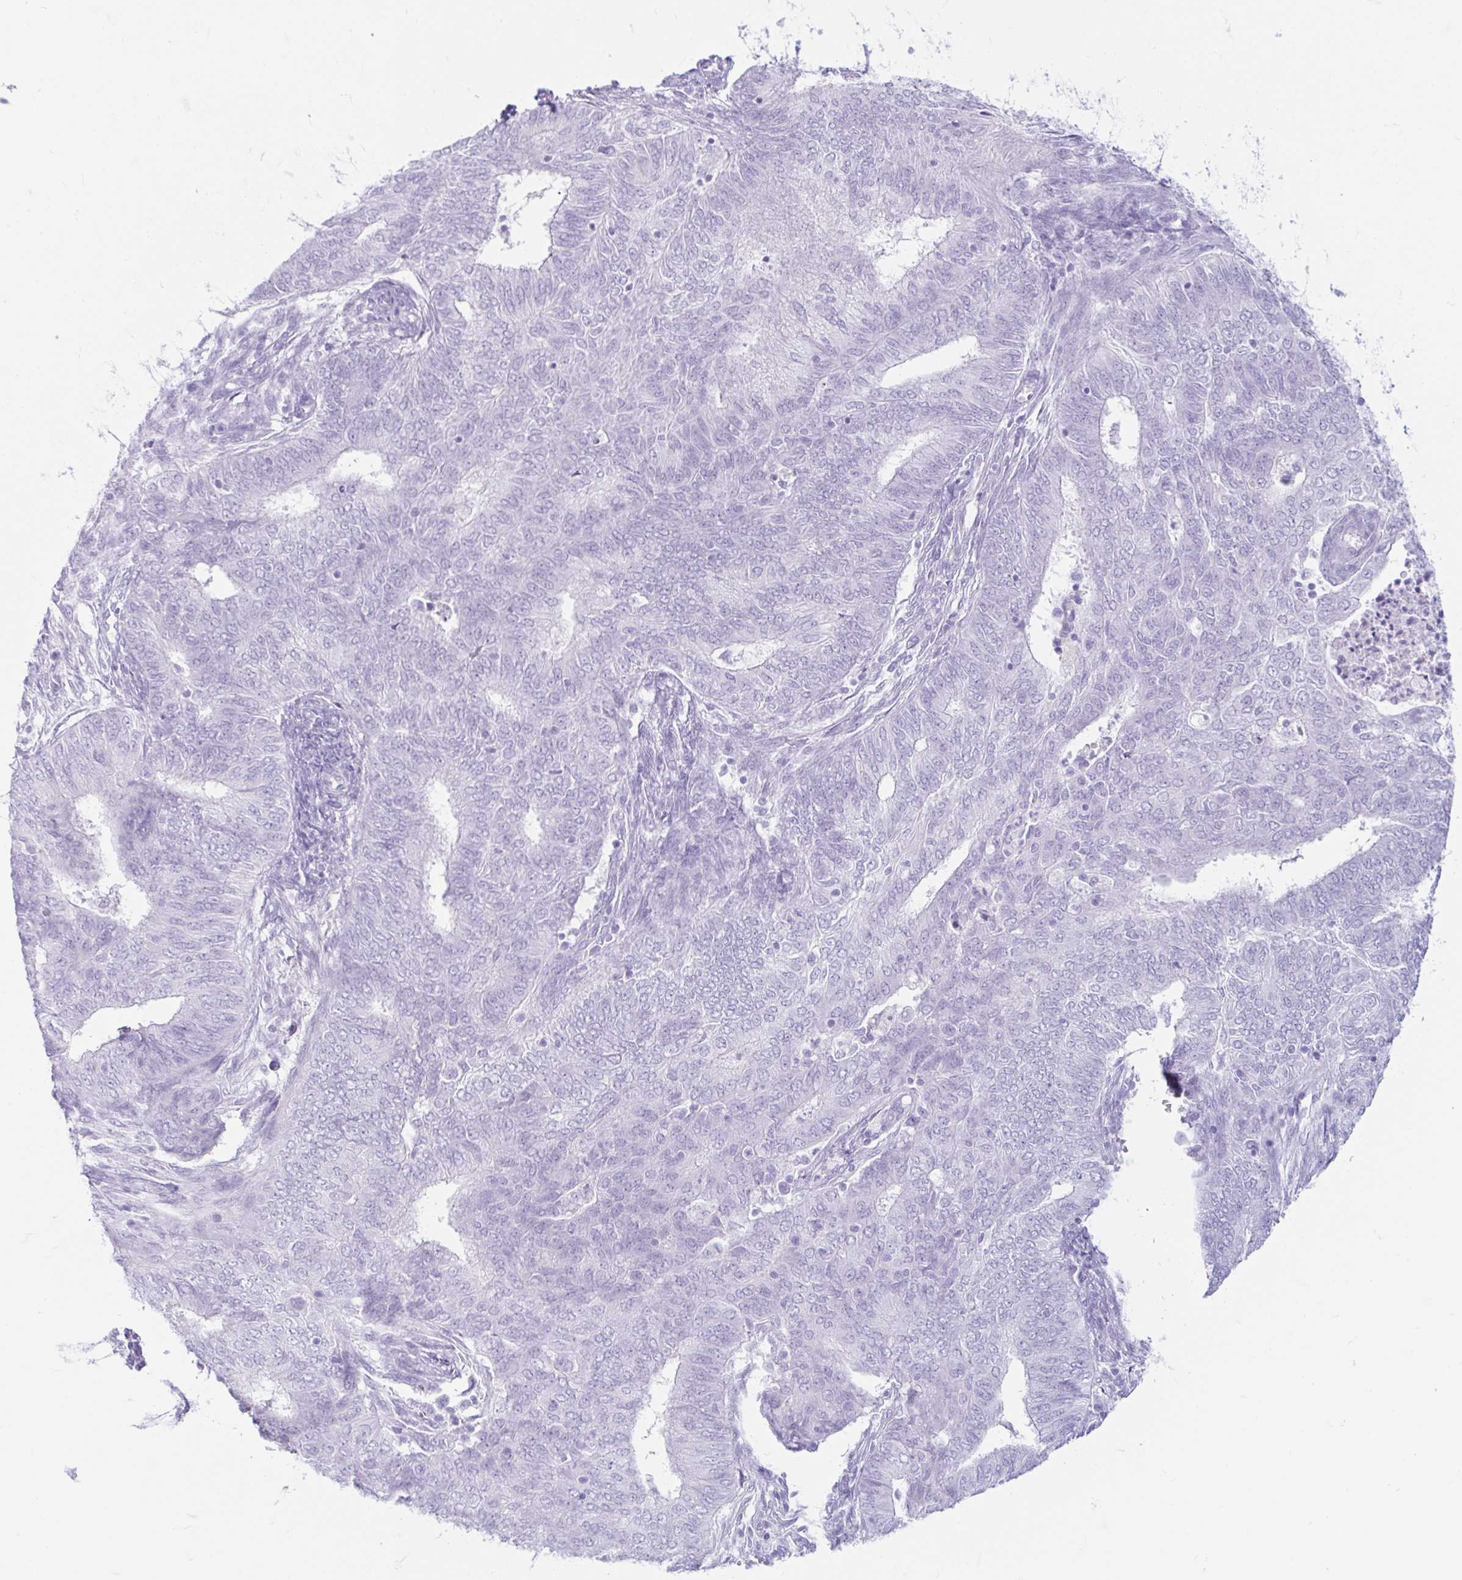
{"staining": {"intensity": "negative", "quantity": "none", "location": "none"}, "tissue": "endometrial cancer", "cell_type": "Tumor cells", "image_type": "cancer", "snomed": [{"axis": "morphology", "description": "Adenocarcinoma, NOS"}, {"axis": "topography", "description": "Endometrium"}], "caption": "Tumor cells are negative for brown protein staining in endometrial cancer.", "gene": "ERICH6", "patient": {"sex": "female", "age": 62}}